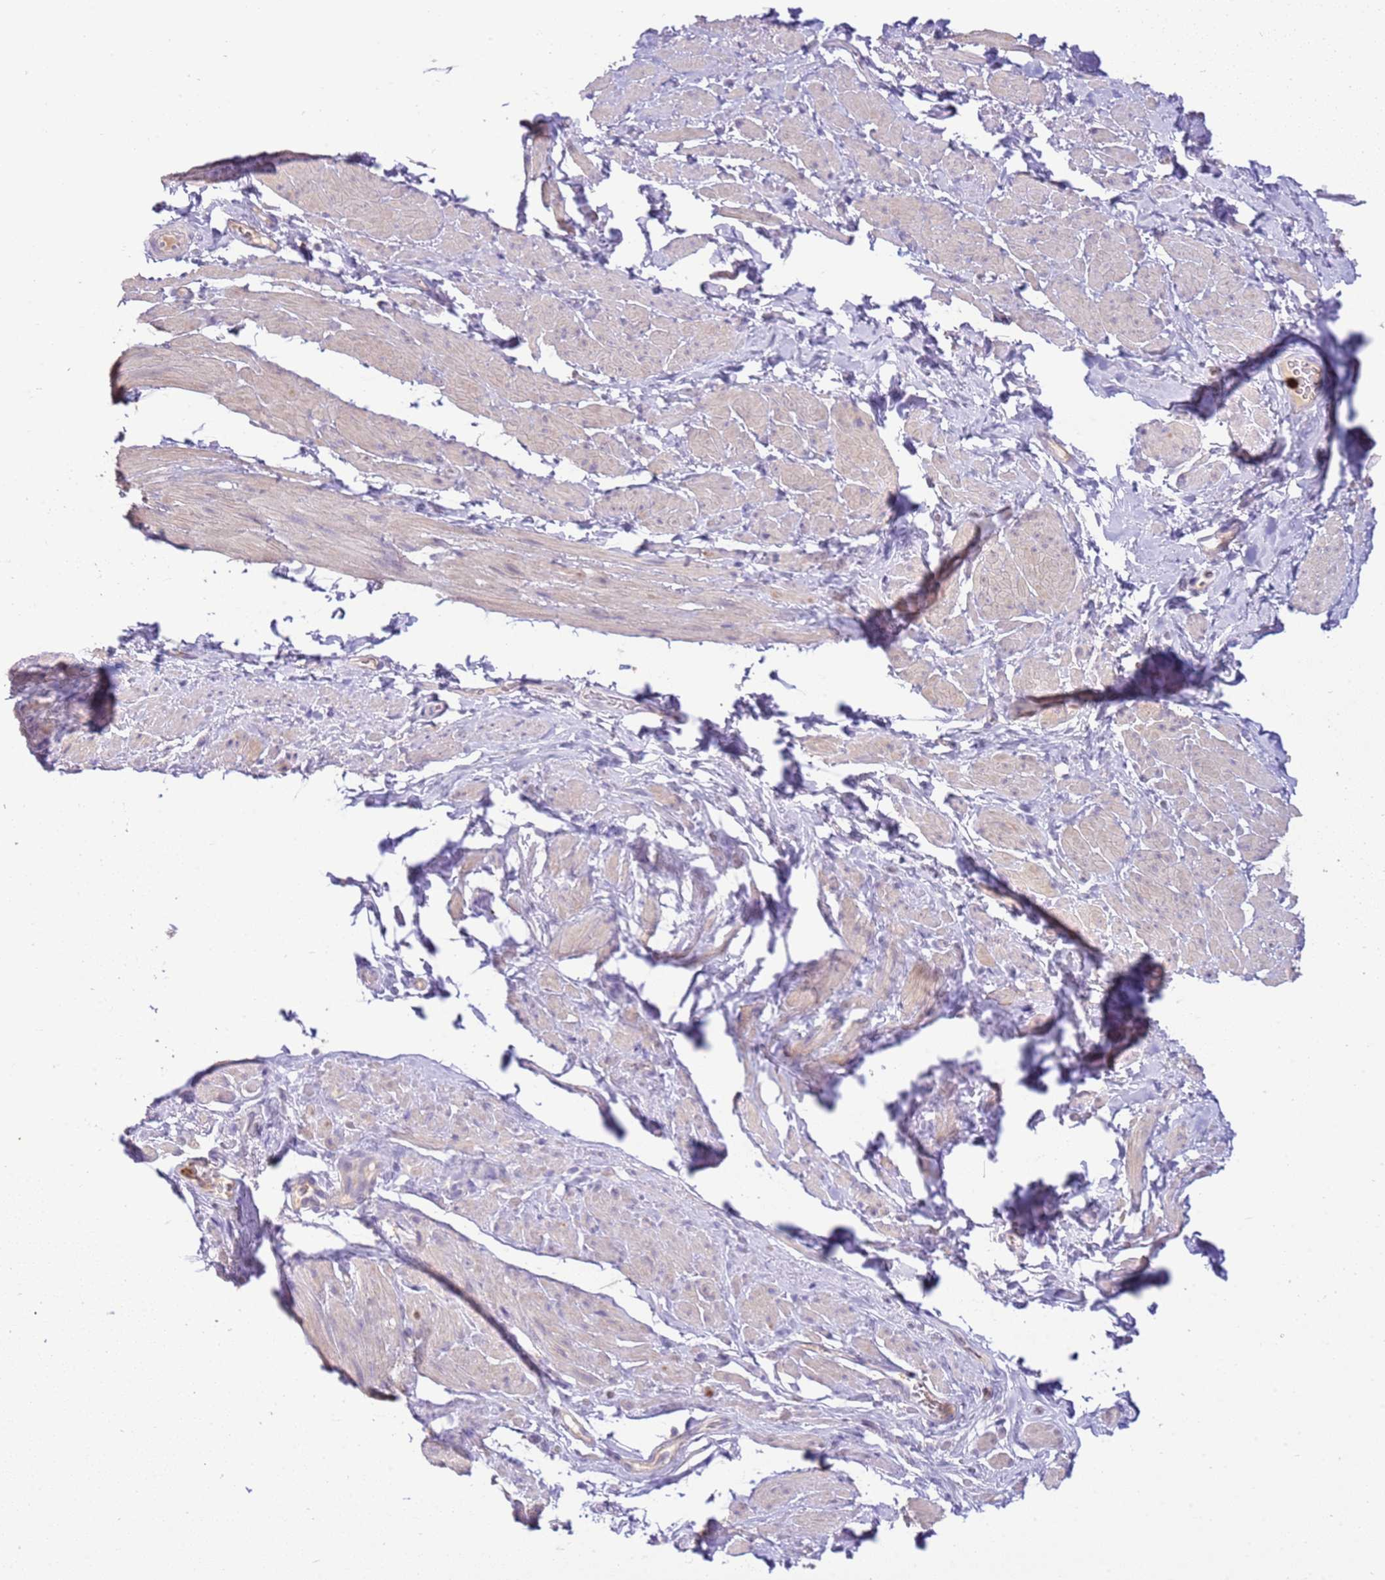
{"staining": {"intensity": "negative", "quantity": "none", "location": "none"}, "tissue": "smooth muscle", "cell_type": "Smooth muscle cells", "image_type": "normal", "snomed": [{"axis": "morphology", "description": "Normal tissue, NOS"}, {"axis": "topography", "description": "Smooth muscle"}, {"axis": "topography", "description": "Peripheral nerve tissue"}], "caption": "This is a photomicrograph of immunohistochemistry (IHC) staining of unremarkable smooth muscle, which shows no expression in smooth muscle cells.", "gene": "IL2RG", "patient": {"sex": "male", "age": 69}}